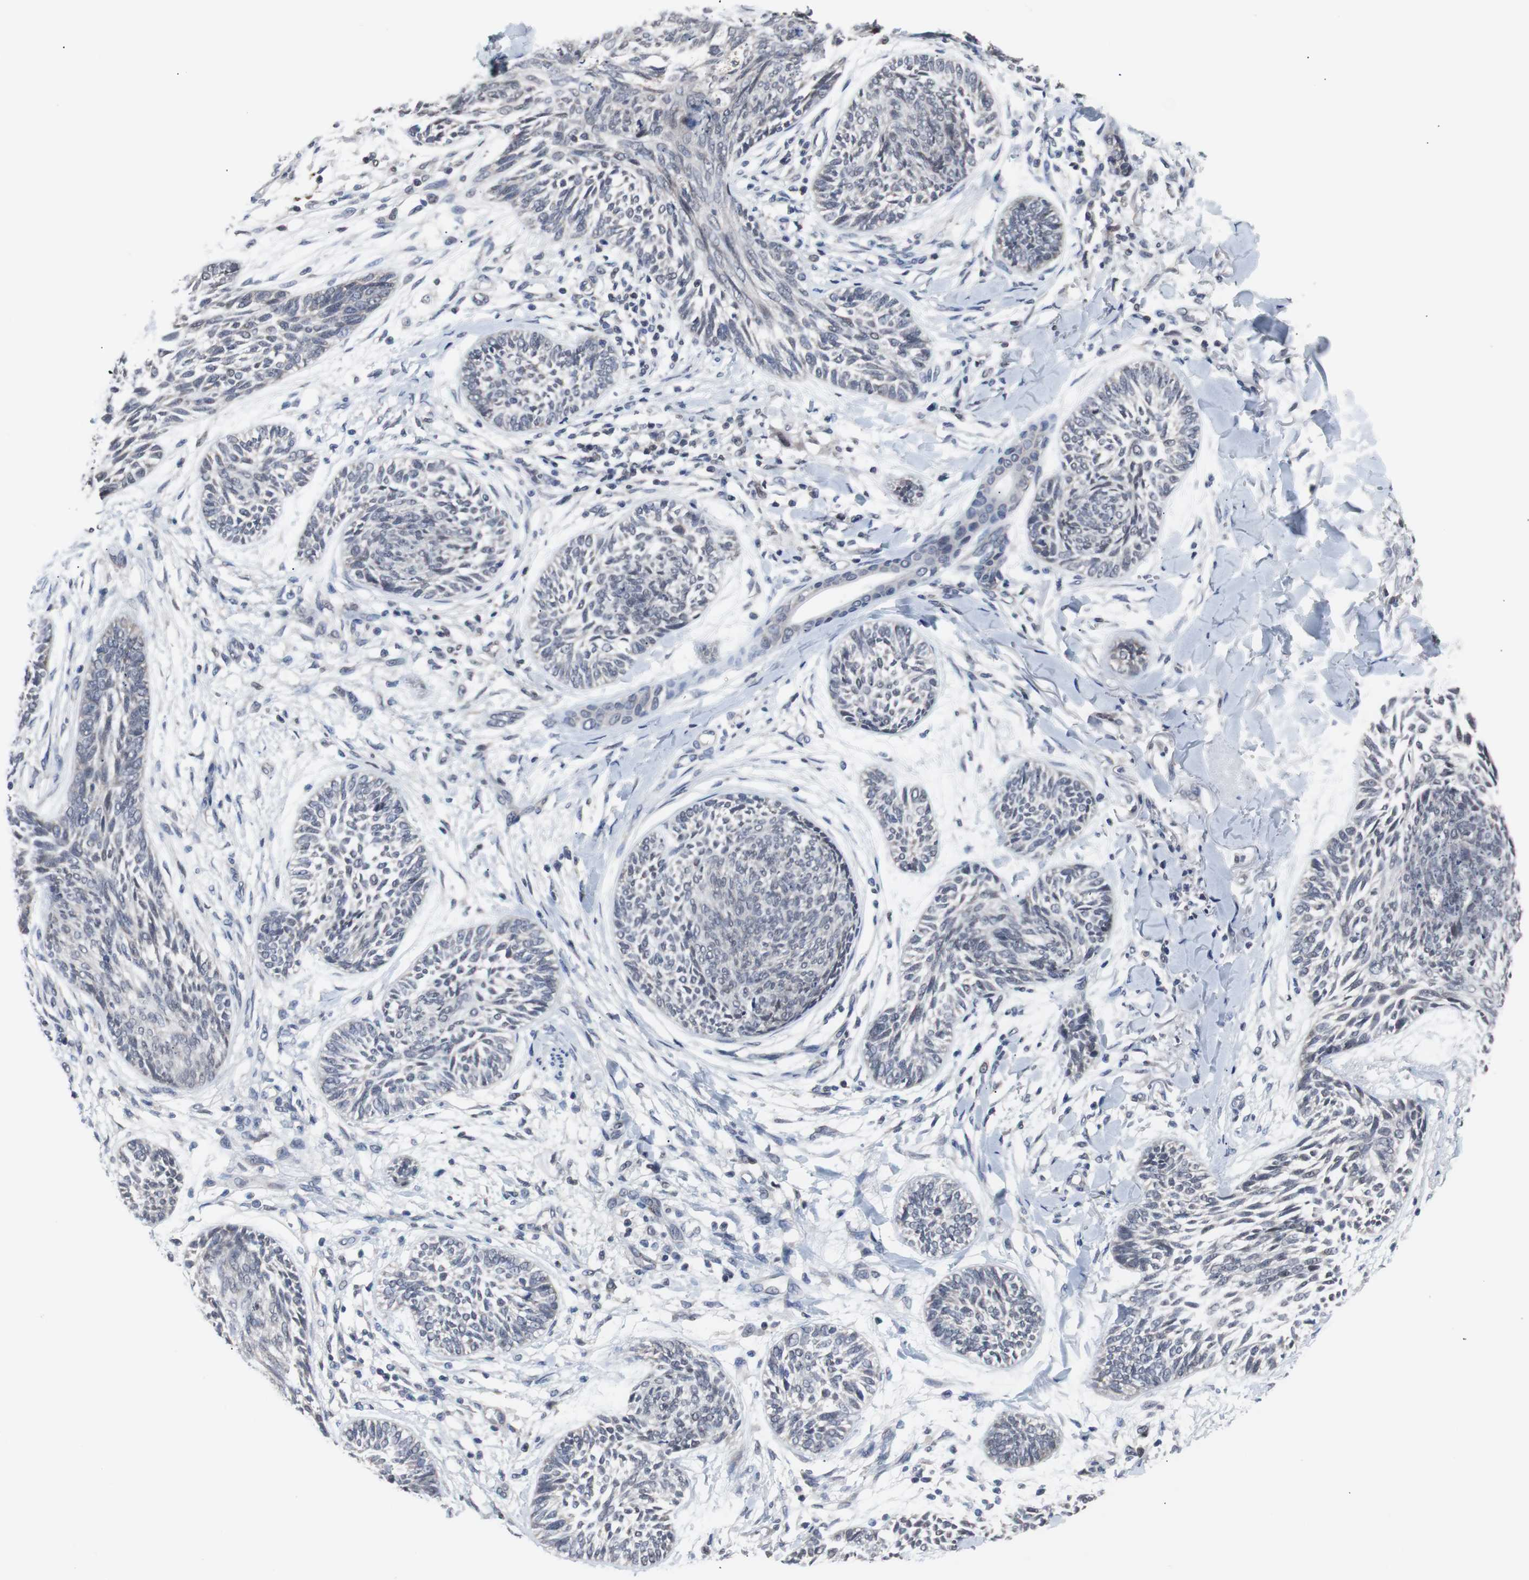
{"staining": {"intensity": "negative", "quantity": "none", "location": "none"}, "tissue": "skin cancer", "cell_type": "Tumor cells", "image_type": "cancer", "snomed": [{"axis": "morphology", "description": "Papilloma, NOS"}, {"axis": "morphology", "description": "Basal cell carcinoma"}, {"axis": "topography", "description": "Skin"}], "caption": "IHC photomicrograph of skin cancer stained for a protein (brown), which displays no staining in tumor cells. (Stains: DAB (3,3'-diaminobenzidine) IHC with hematoxylin counter stain, Microscopy: brightfield microscopy at high magnification).", "gene": "RBM47", "patient": {"sex": "male", "age": 87}}